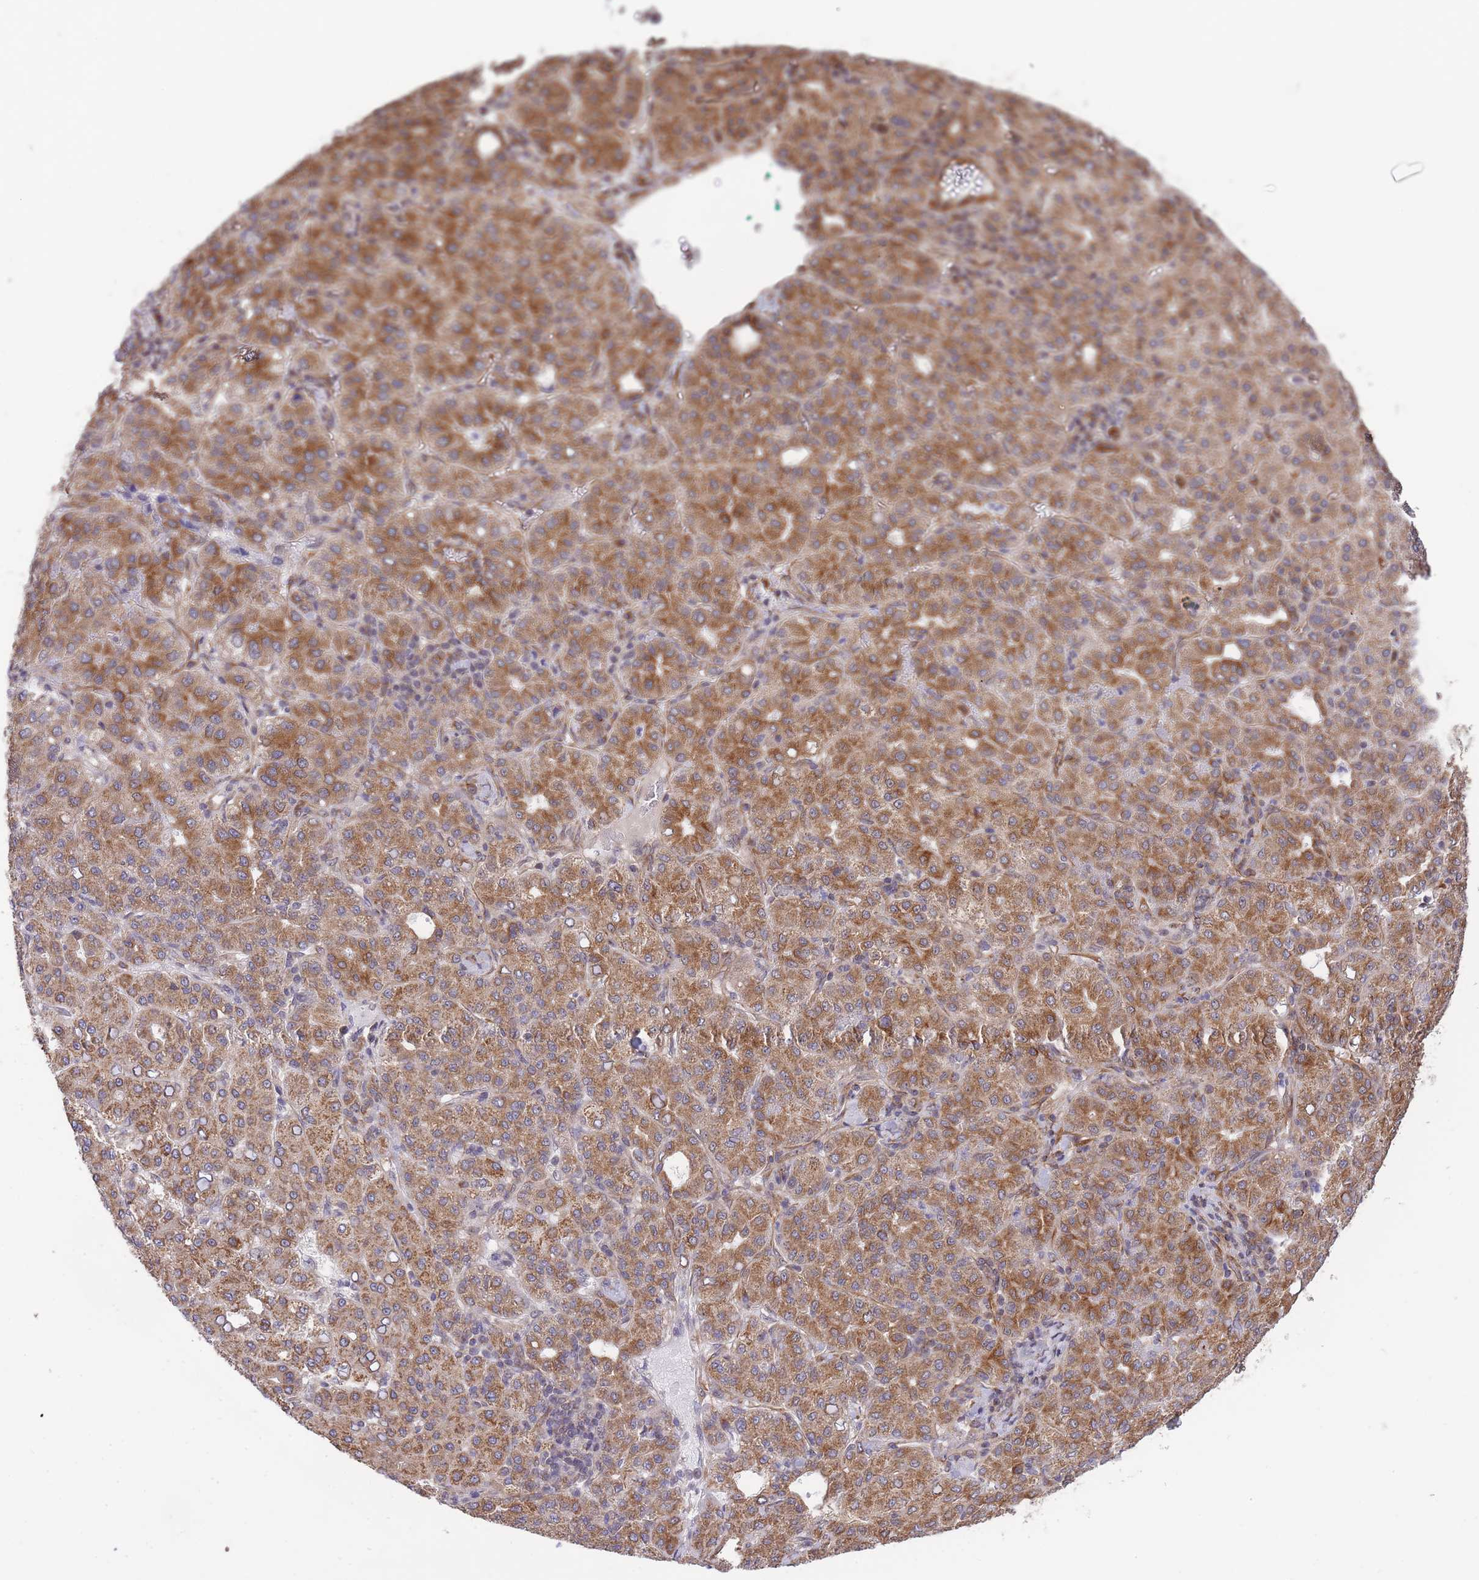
{"staining": {"intensity": "moderate", "quantity": ">75%", "location": "cytoplasmic/membranous"}, "tissue": "liver cancer", "cell_type": "Tumor cells", "image_type": "cancer", "snomed": [{"axis": "morphology", "description": "Carcinoma, Hepatocellular, NOS"}, {"axis": "topography", "description": "Liver"}], "caption": "A high-resolution histopathology image shows immunohistochemistry (IHC) staining of liver cancer (hepatocellular carcinoma), which shows moderate cytoplasmic/membranous expression in about >75% of tumor cells. The staining is performed using DAB (3,3'-diaminobenzidine) brown chromogen to label protein expression. The nuclei are counter-stained blue using hematoxylin.", "gene": "EXOSC8", "patient": {"sex": "male", "age": 65}}